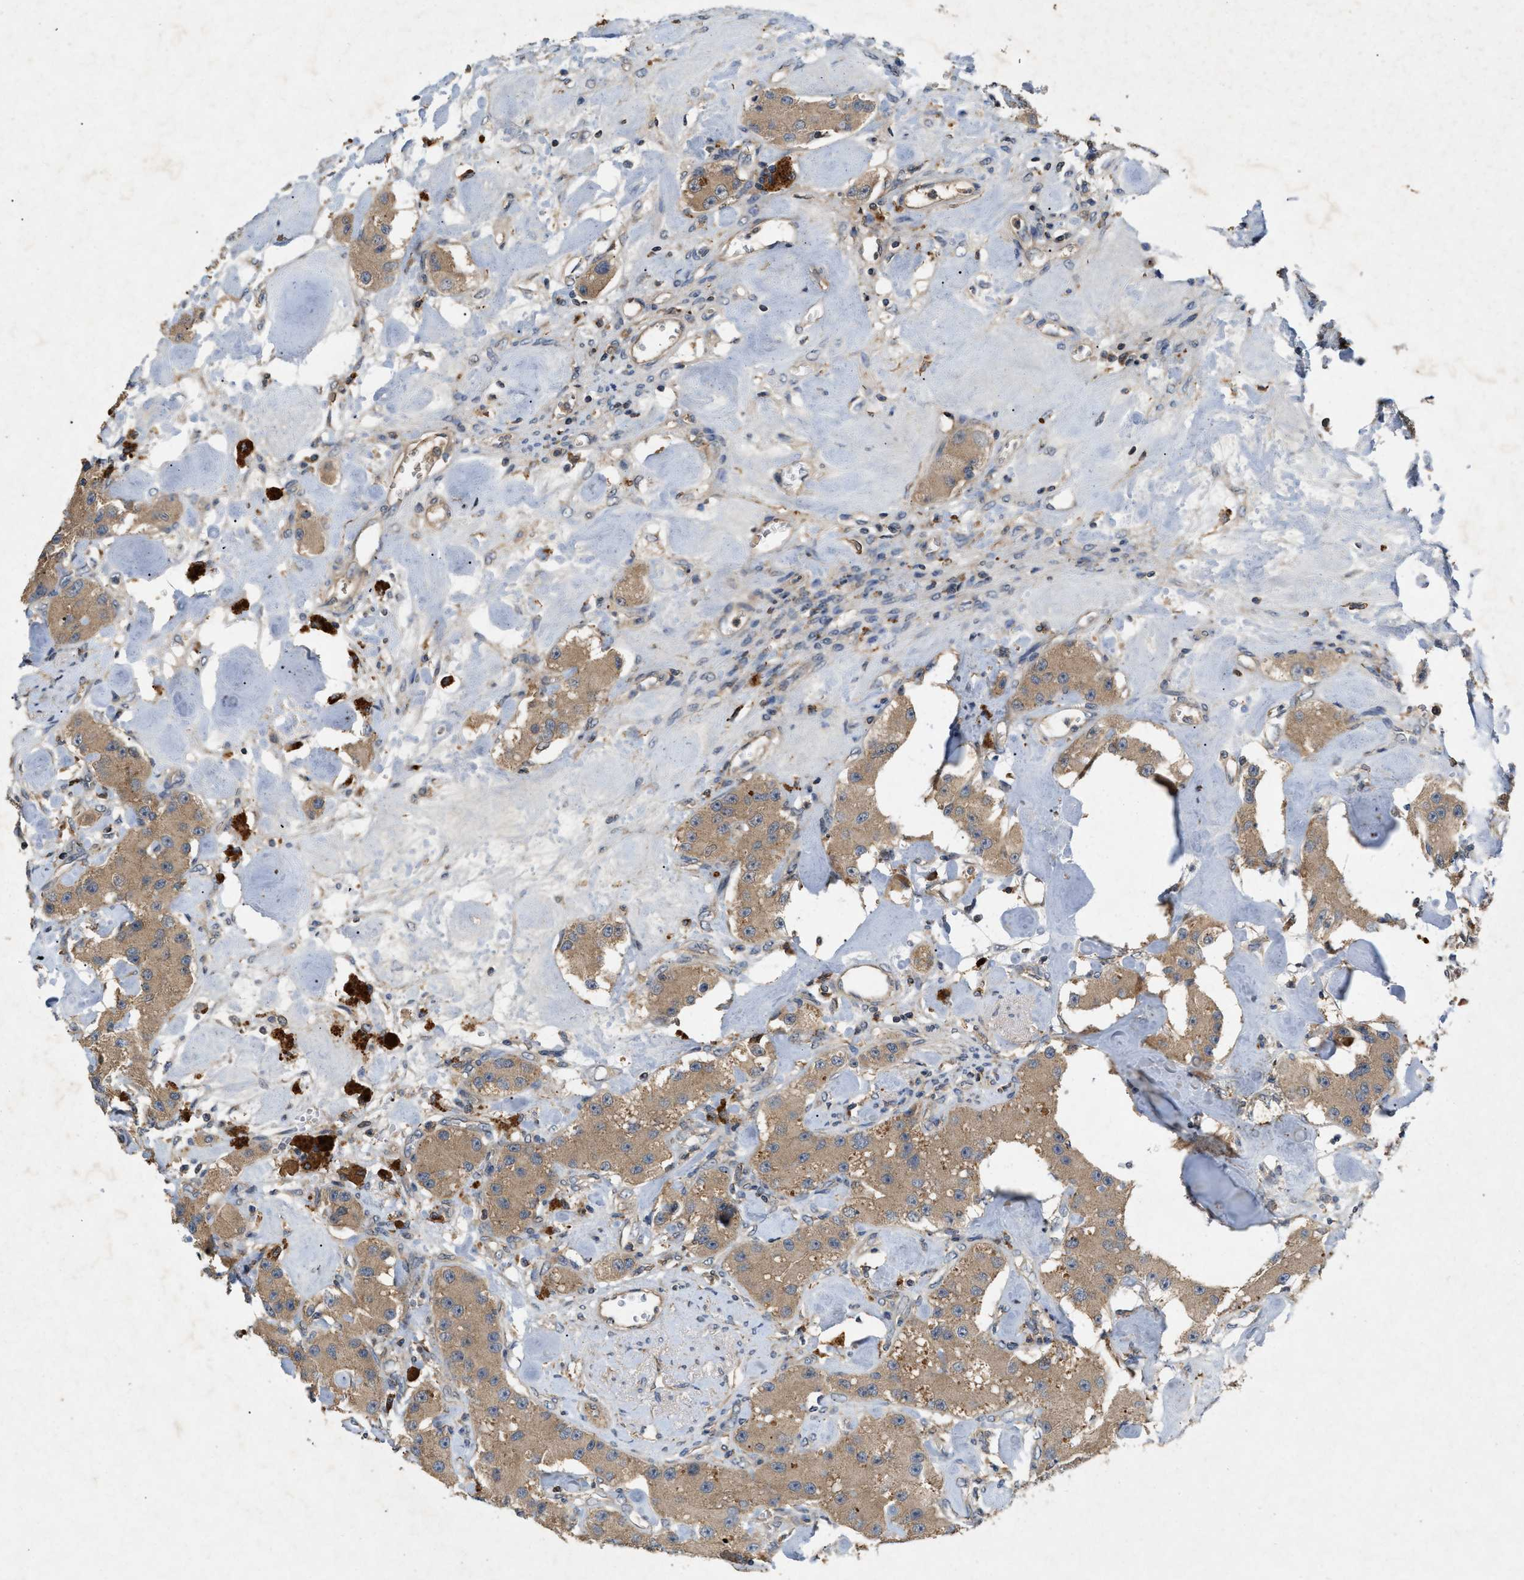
{"staining": {"intensity": "moderate", "quantity": ">75%", "location": "cytoplasmic/membranous"}, "tissue": "carcinoid", "cell_type": "Tumor cells", "image_type": "cancer", "snomed": [{"axis": "morphology", "description": "Carcinoid, malignant, NOS"}, {"axis": "topography", "description": "Pancreas"}], "caption": "The immunohistochemical stain labels moderate cytoplasmic/membranous positivity in tumor cells of carcinoid tissue. (Brightfield microscopy of DAB IHC at high magnification).", "gene": "LPAR2", "patient": {"sex": "male", "age": 41}}